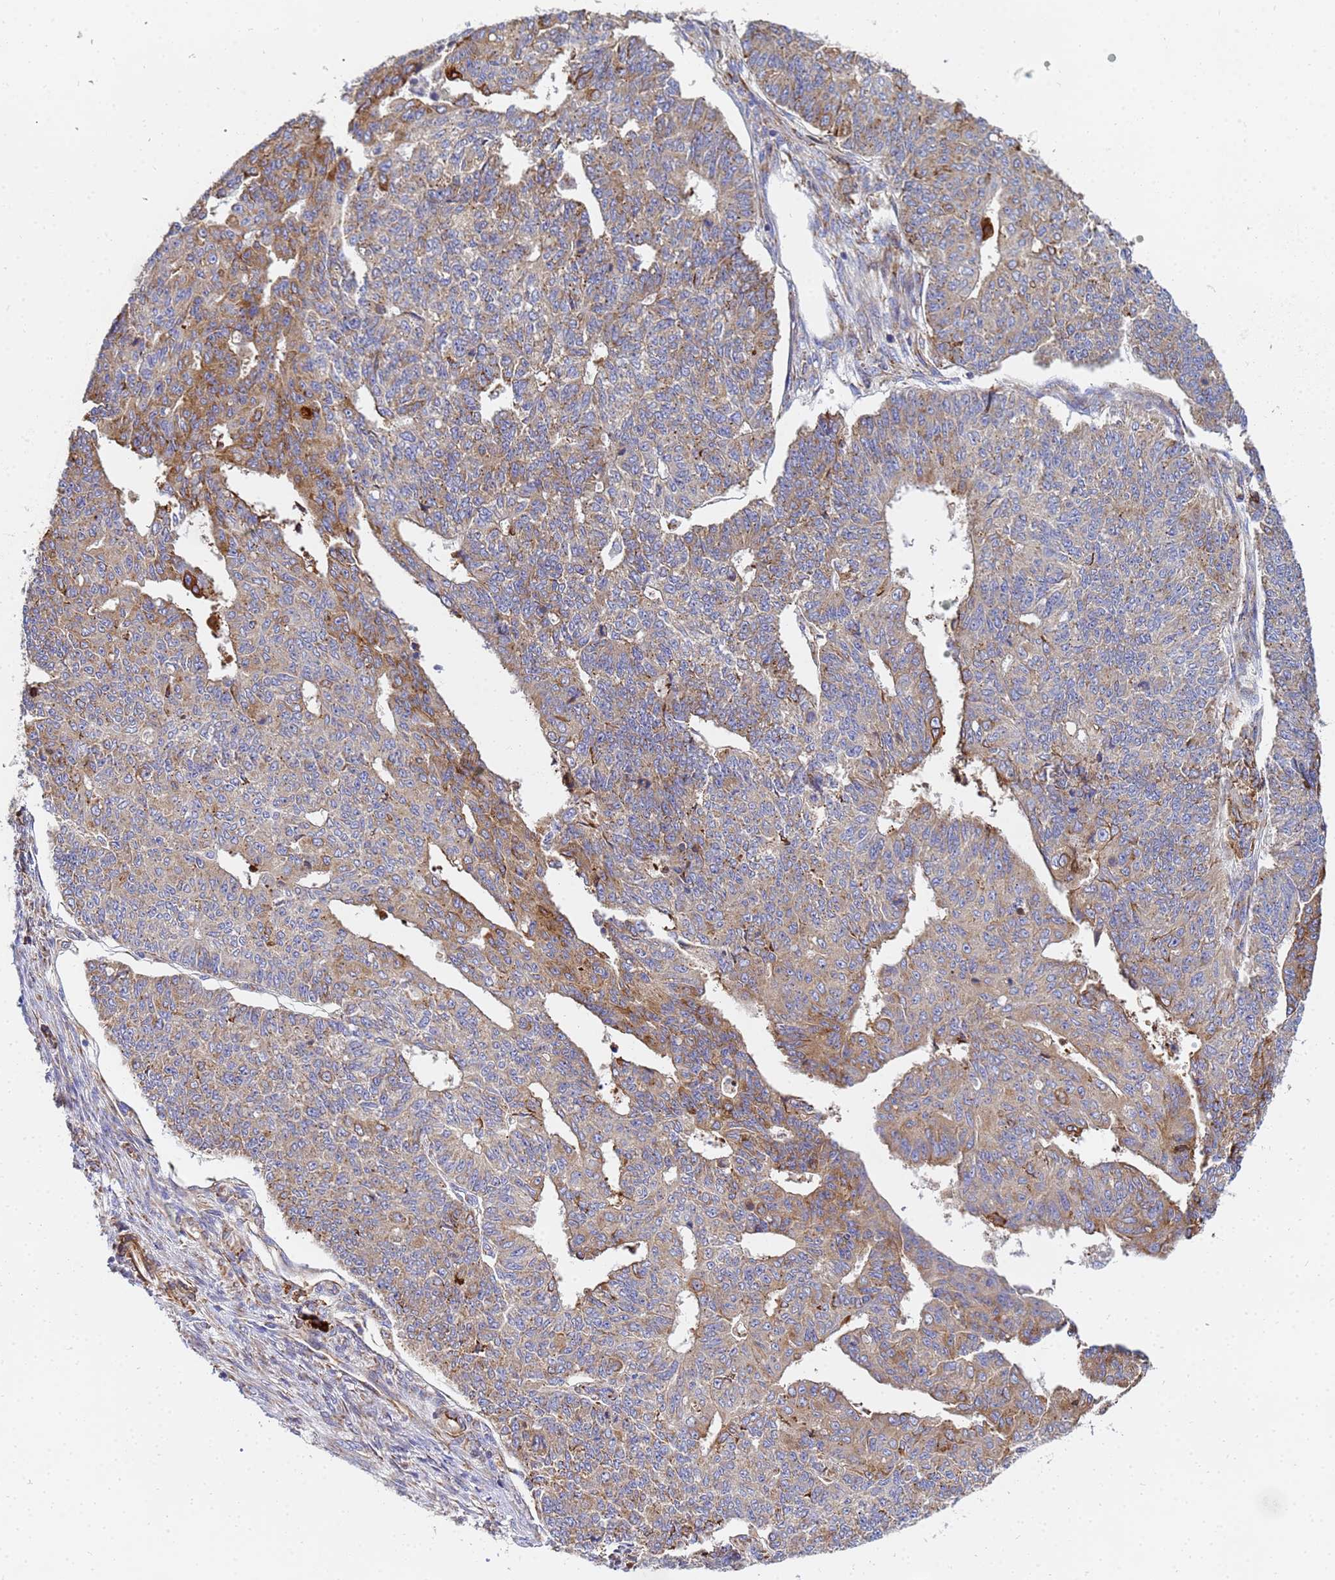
{"staining": {"intensity": "moderate", "quantity": "25%-75%", "location": "cytoplasmic/membranous"}, "tissue": "endometrial cancer", "cell_type": "Tumor cells", "image_type": "cancer", "snomed": [{"axis": "morphology", "description": "Adenocarcinoma, NOS"}, {"axis": "topography", "description": "Endometrium"}], "caption": "Moderate cytoplasmic/membranous expression for a protein is seen in about 25%-75% of tumor cells of adenocarcinoma (endometrial) using IHC.", "gene": "POM121", "patient": {"sex": "female", "age": 32}}